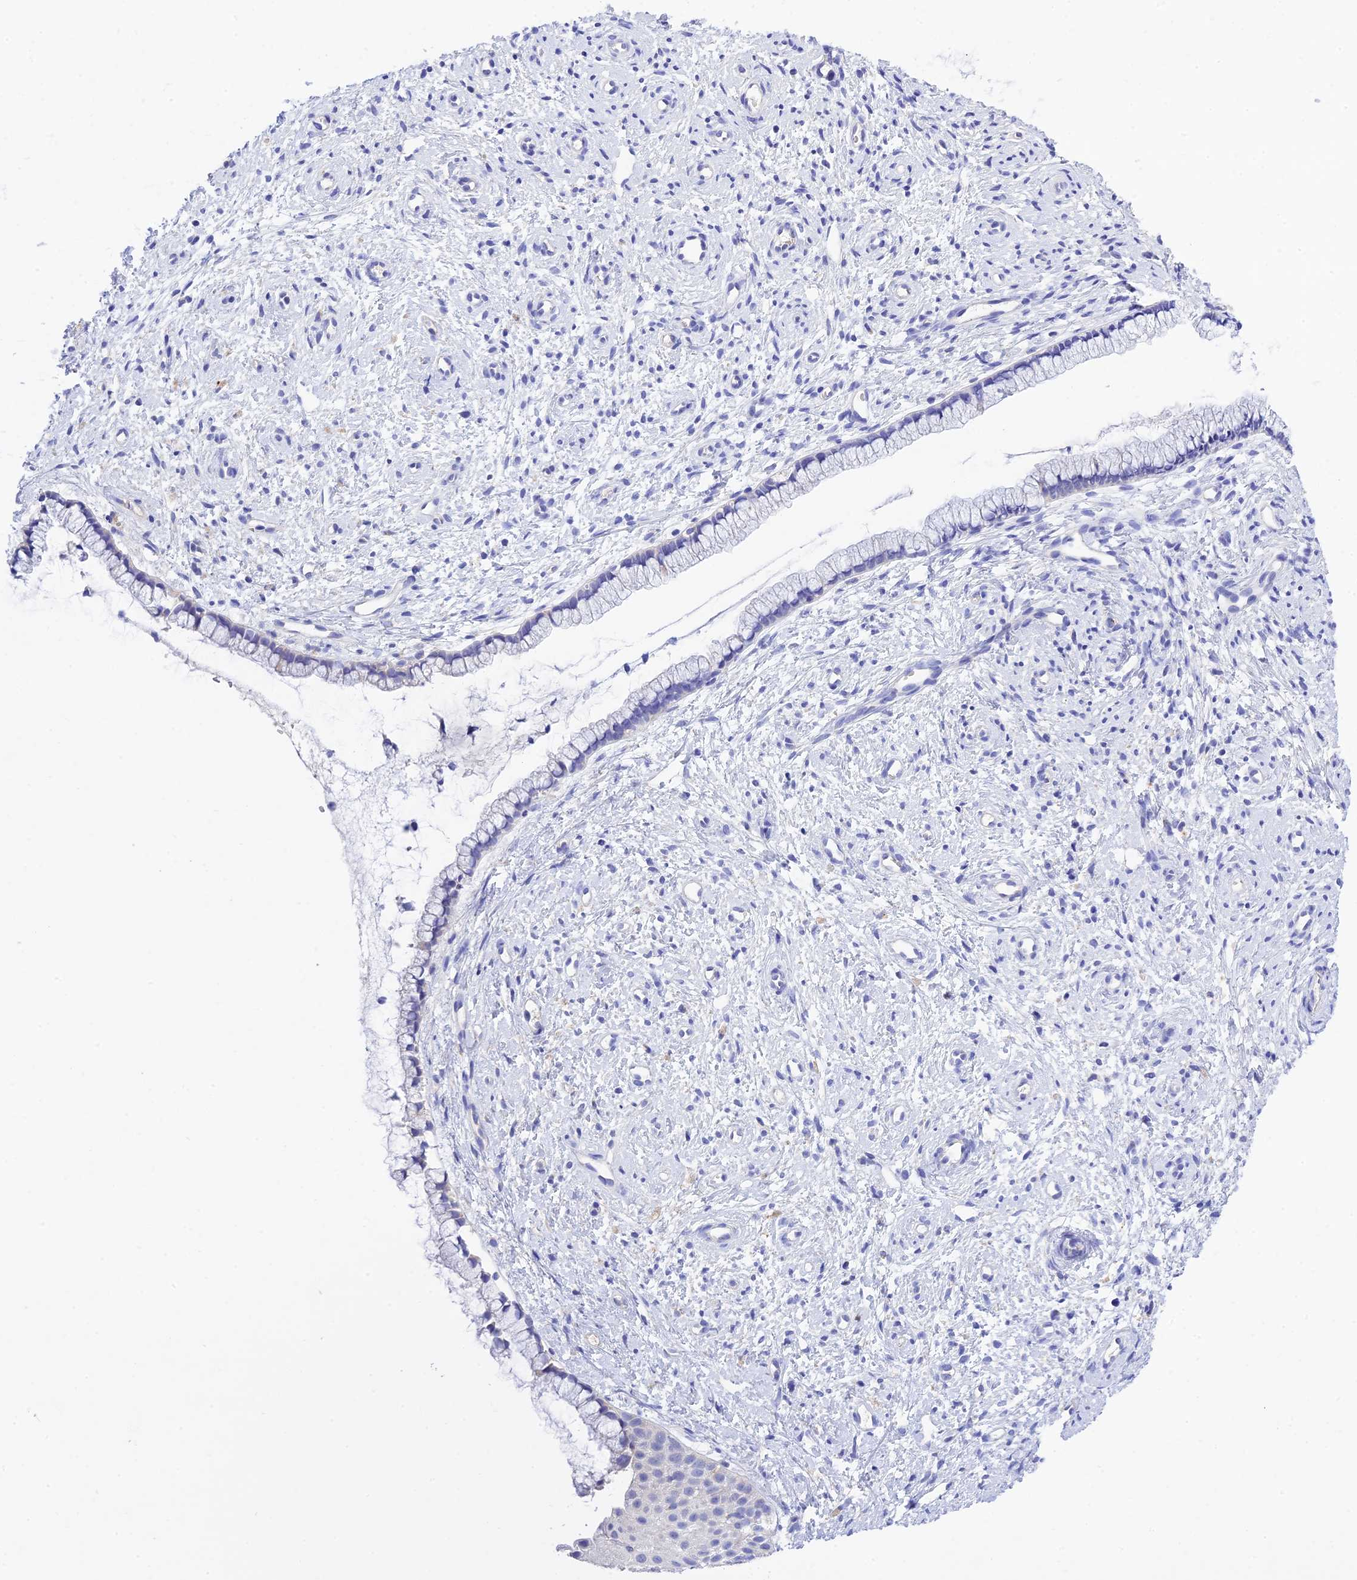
{"staining": {"intensity": "negative", "quantity": "none", "location": "none"}, "tissue": "cervix", "cell_type": "Glandular cells", "image_type": "normal", "snomed": [{"axis": "morphology", "description": "Normal tissue, NOS"}, {"axis": "topography", "description": "Cervix"}], "caption": "Immunohistochemical staining of unremarkable human cervix demonstrates no significant expression in glandular cells.", "gene": "MS4A5", "patient": {"sex": "female", "age": 57}}